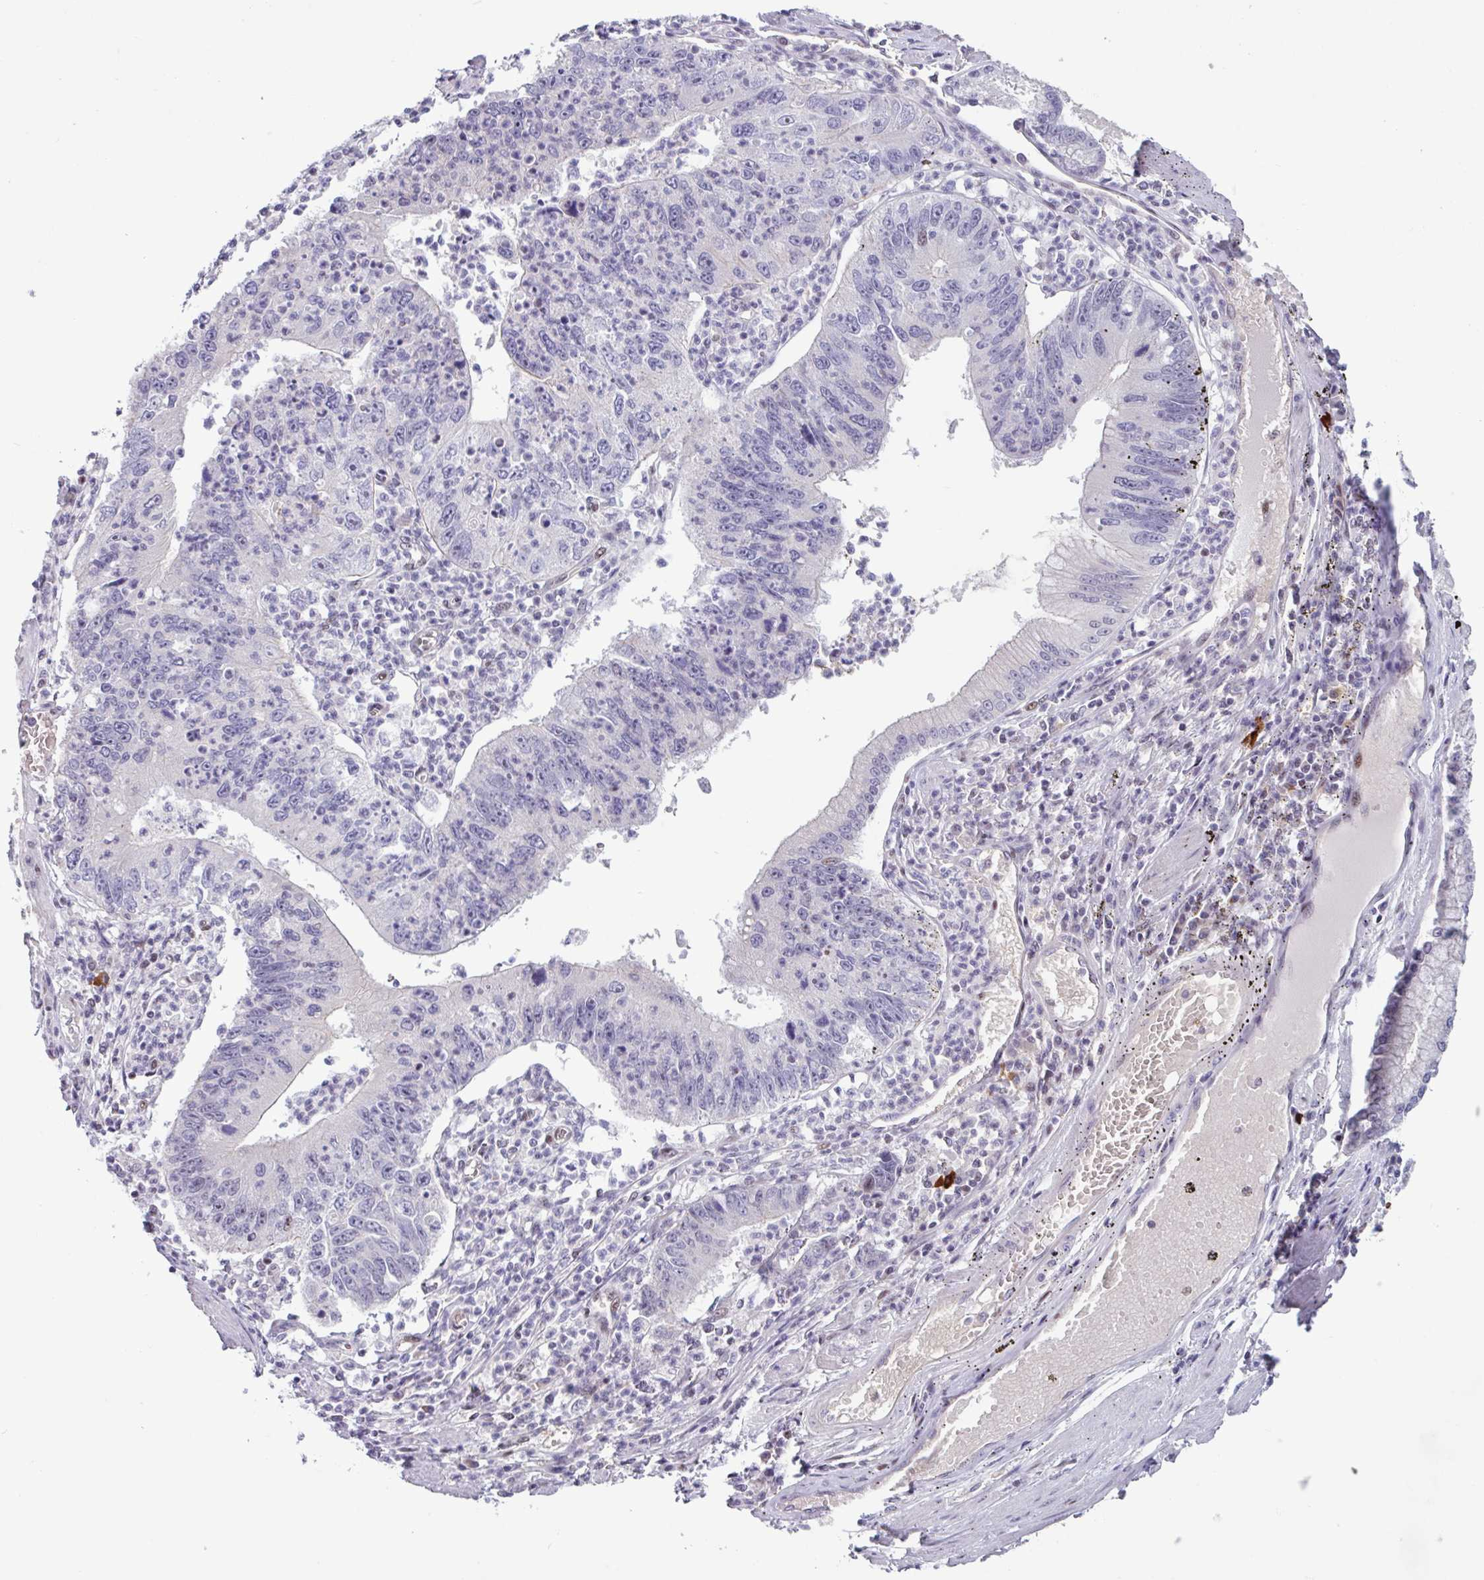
{"staining": {"intensity": "weak", "quantity": "<25%", "location": "cytoplasmic/membranous"}, "tissue": "stomach cancer", "cell_type": "Tumor cells", "image_type": "cancer", "snomed": [{"axis": "morphology", "description": "Adenocarcinoma, NOS"}, {"axis": "topography", "description": "Stomach"}], "caption": "DAB (3,3'-diaminobenzidine) immunohistochemical staining of human stomach adenocarcinoma displays no significant expression in tumor cells. (DAB immunohistochemistry visualized using brightfield microscopy, high magnification).", "gene": "ZNF575", "patient": {"sex": "male", "age": 59}}